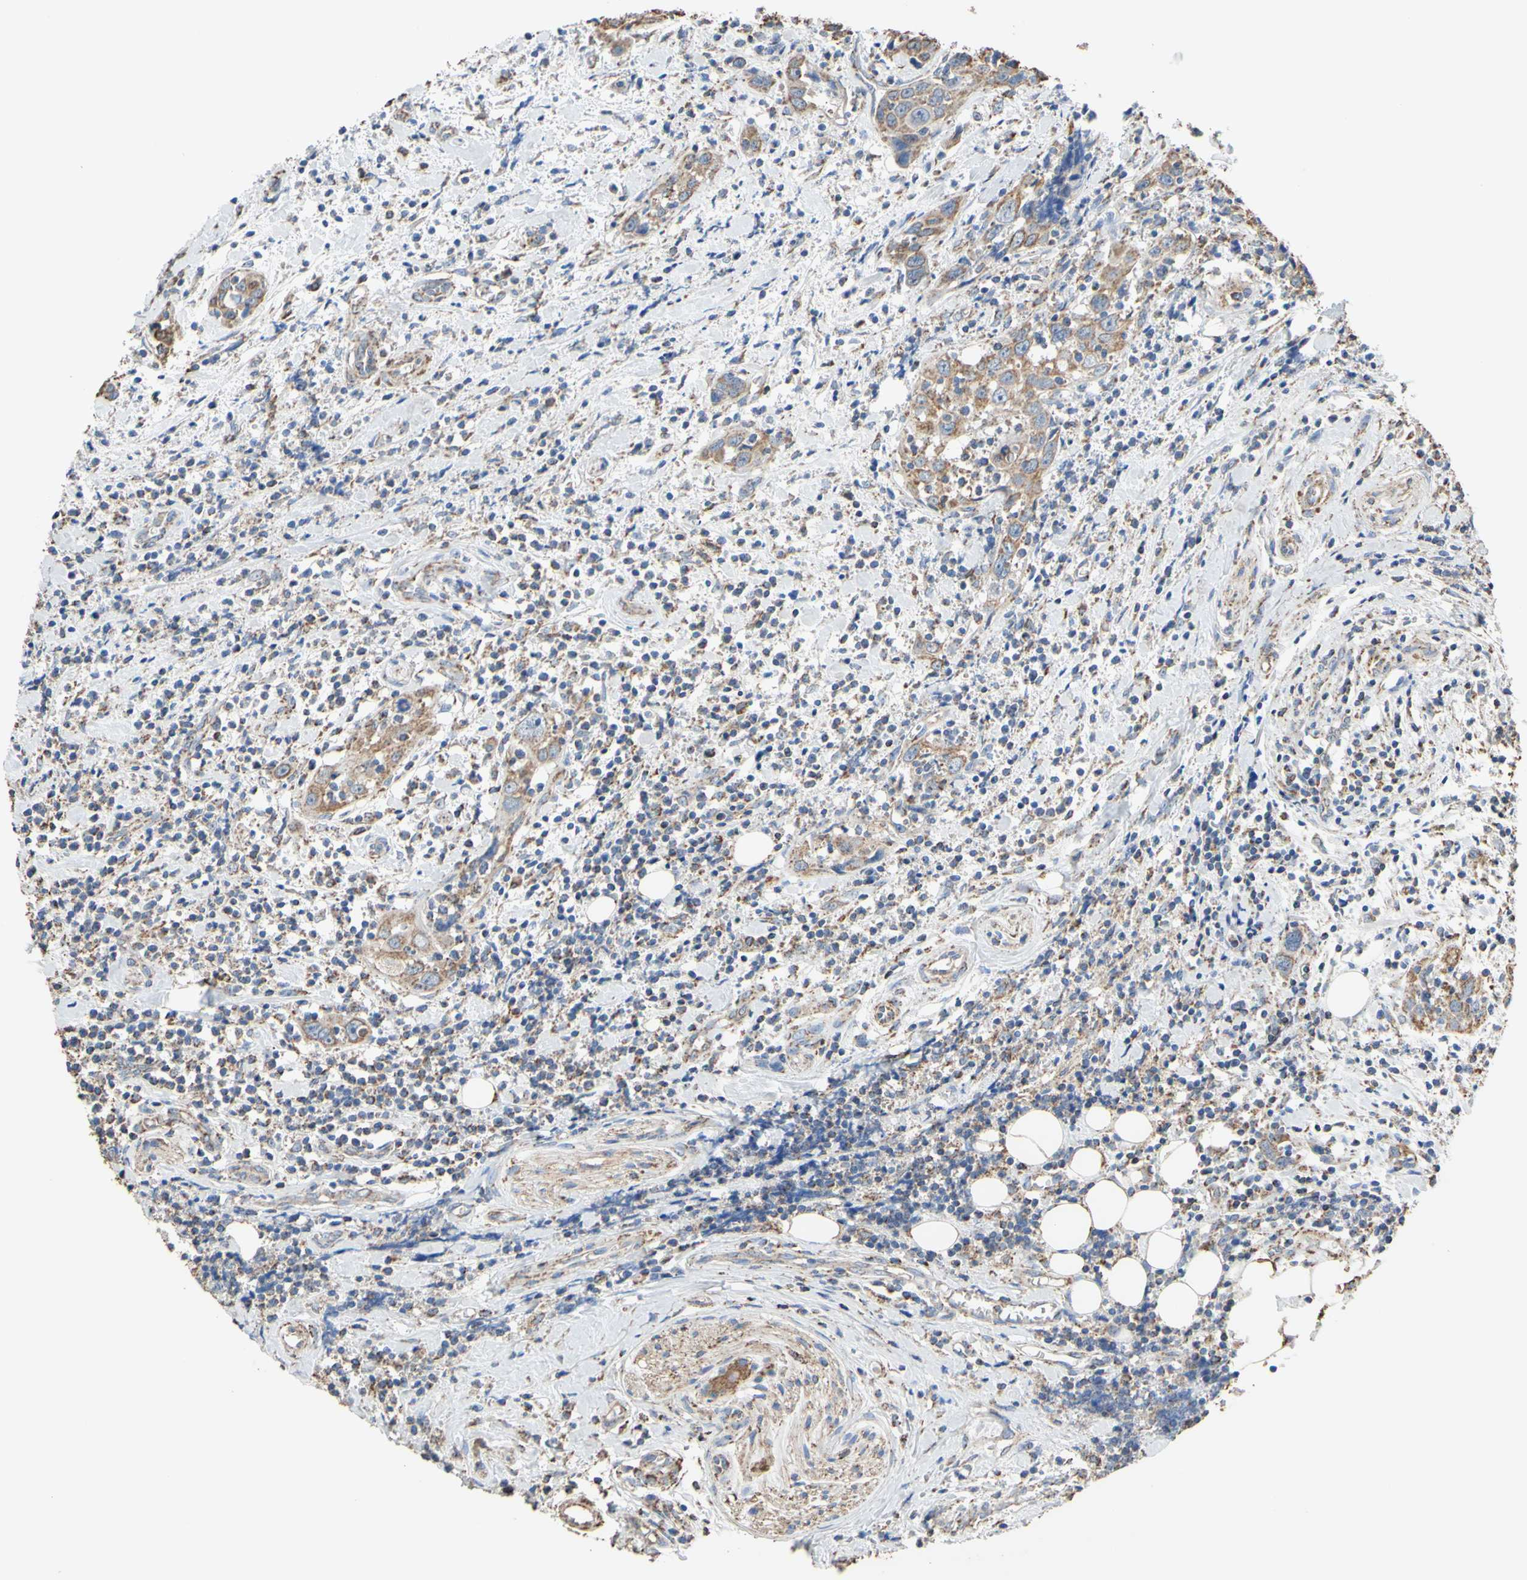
{"staining": {"intensity": "moderate", "quantity": ">75%", "location": "cytoplasmic/membranous"}, "tissue": "head and neck cancer", "cell_type": "Tumor cells", "image_type": "cancer", "snomed": [{"axis": "morphology", "description": "Squamous cell carcinoma, NOS"}, {"axis": "topography", "description": "Oral tissue"}, {"axis": "topography", "description": "Head-Neck"}], "caption": "Head and neck squamous cell carcinoma stained with DAB immunohistochemistry reveals medium levels of moderate cytoplasmic/membranous staining in approximately >75% of tumor cells.", "gene": "CMKLR2", "patient": {"sex": "female", "age": 50}}